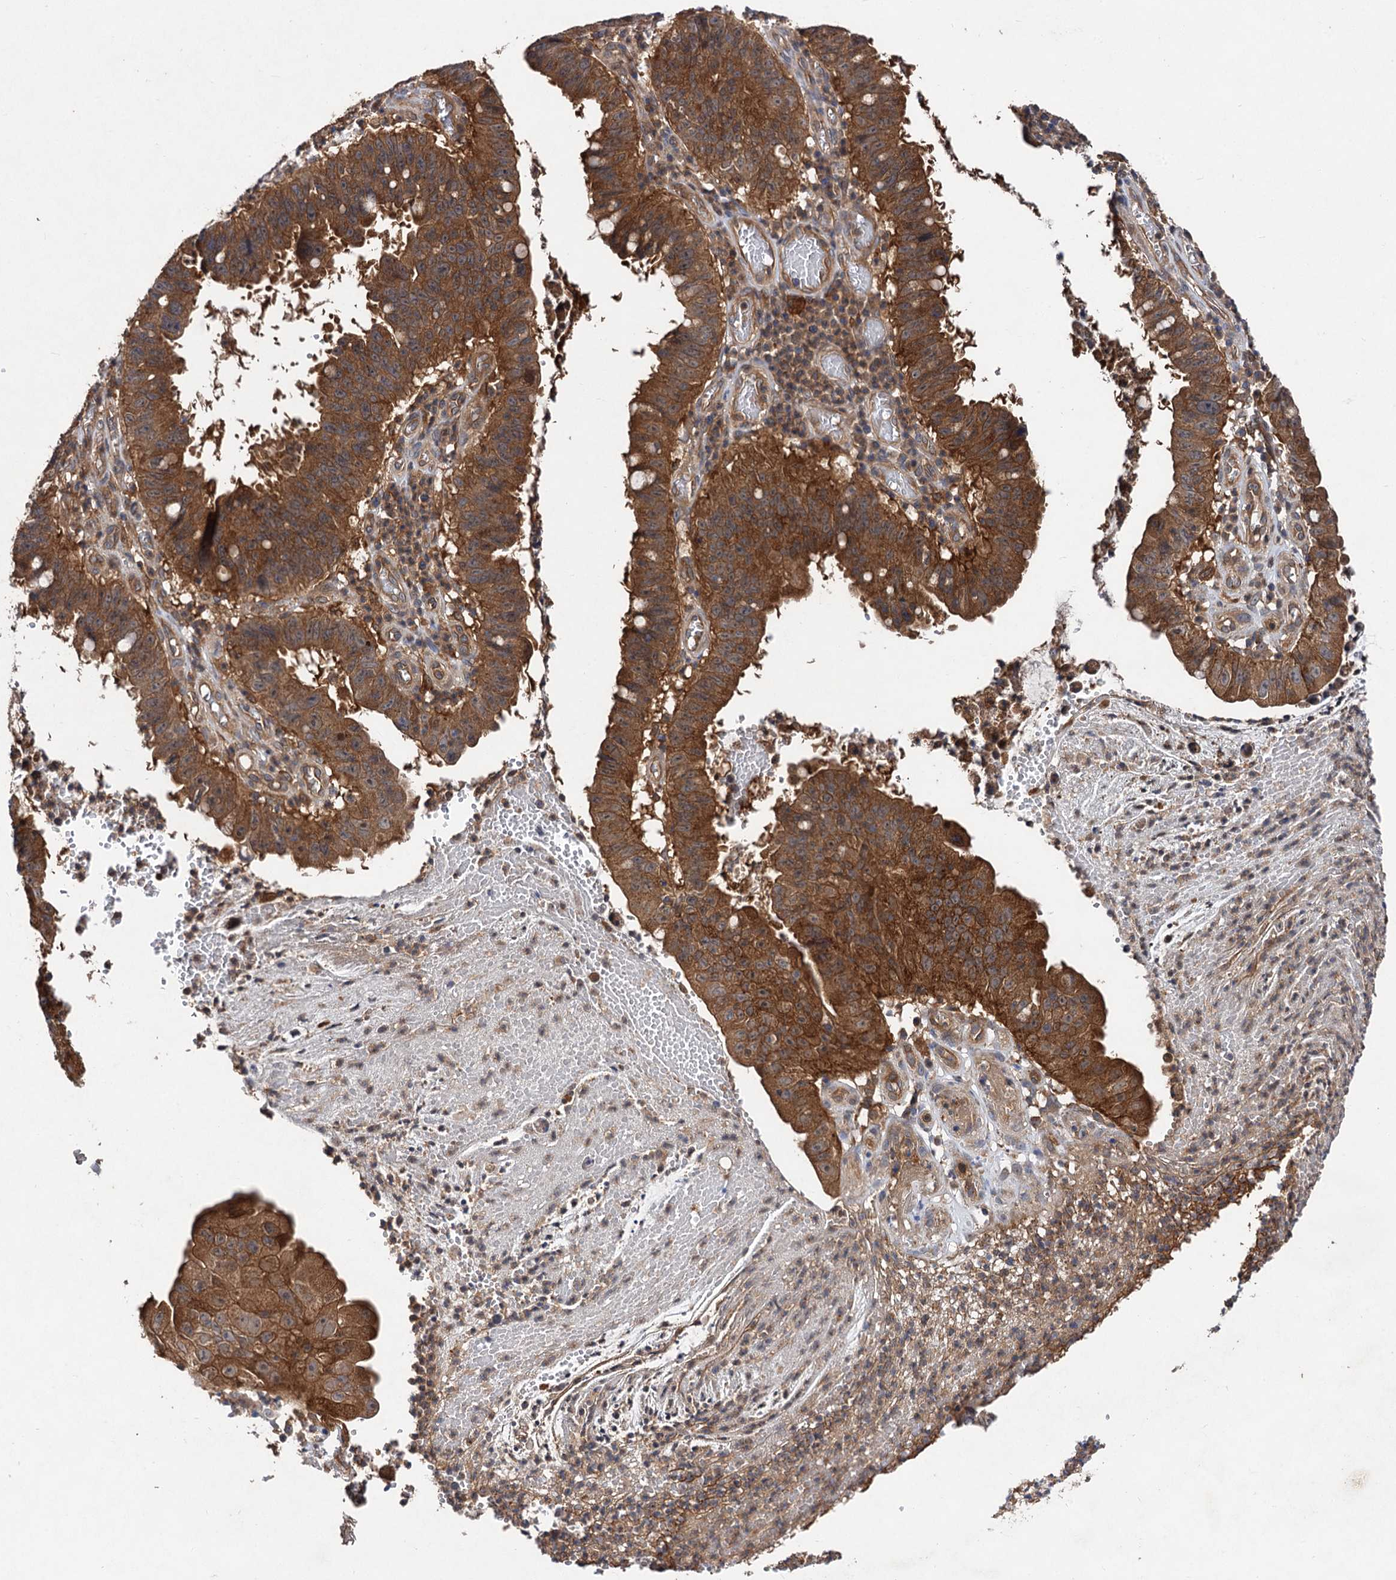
{"staining": {"intensity": "strong", "quantity": ">75%", "location": "cytoplasmic/membranous"}, "tissue": "stomach cancer", "cell_type": "Tumor cells", "image_type": "cancer", "snomed": [{"axis": "morphology", "description": "Adenocarcinoma, NOS"}, {"axis": "topography", "description": "Stomach"}], "caption": "A high amount of strong cytoplasmic/membranous staining is appreciated in approximately >75% of tumor cells in stomach cancer tissue.", "gene": "VPS29", "patient": {"sex": "male", "age": 59}}